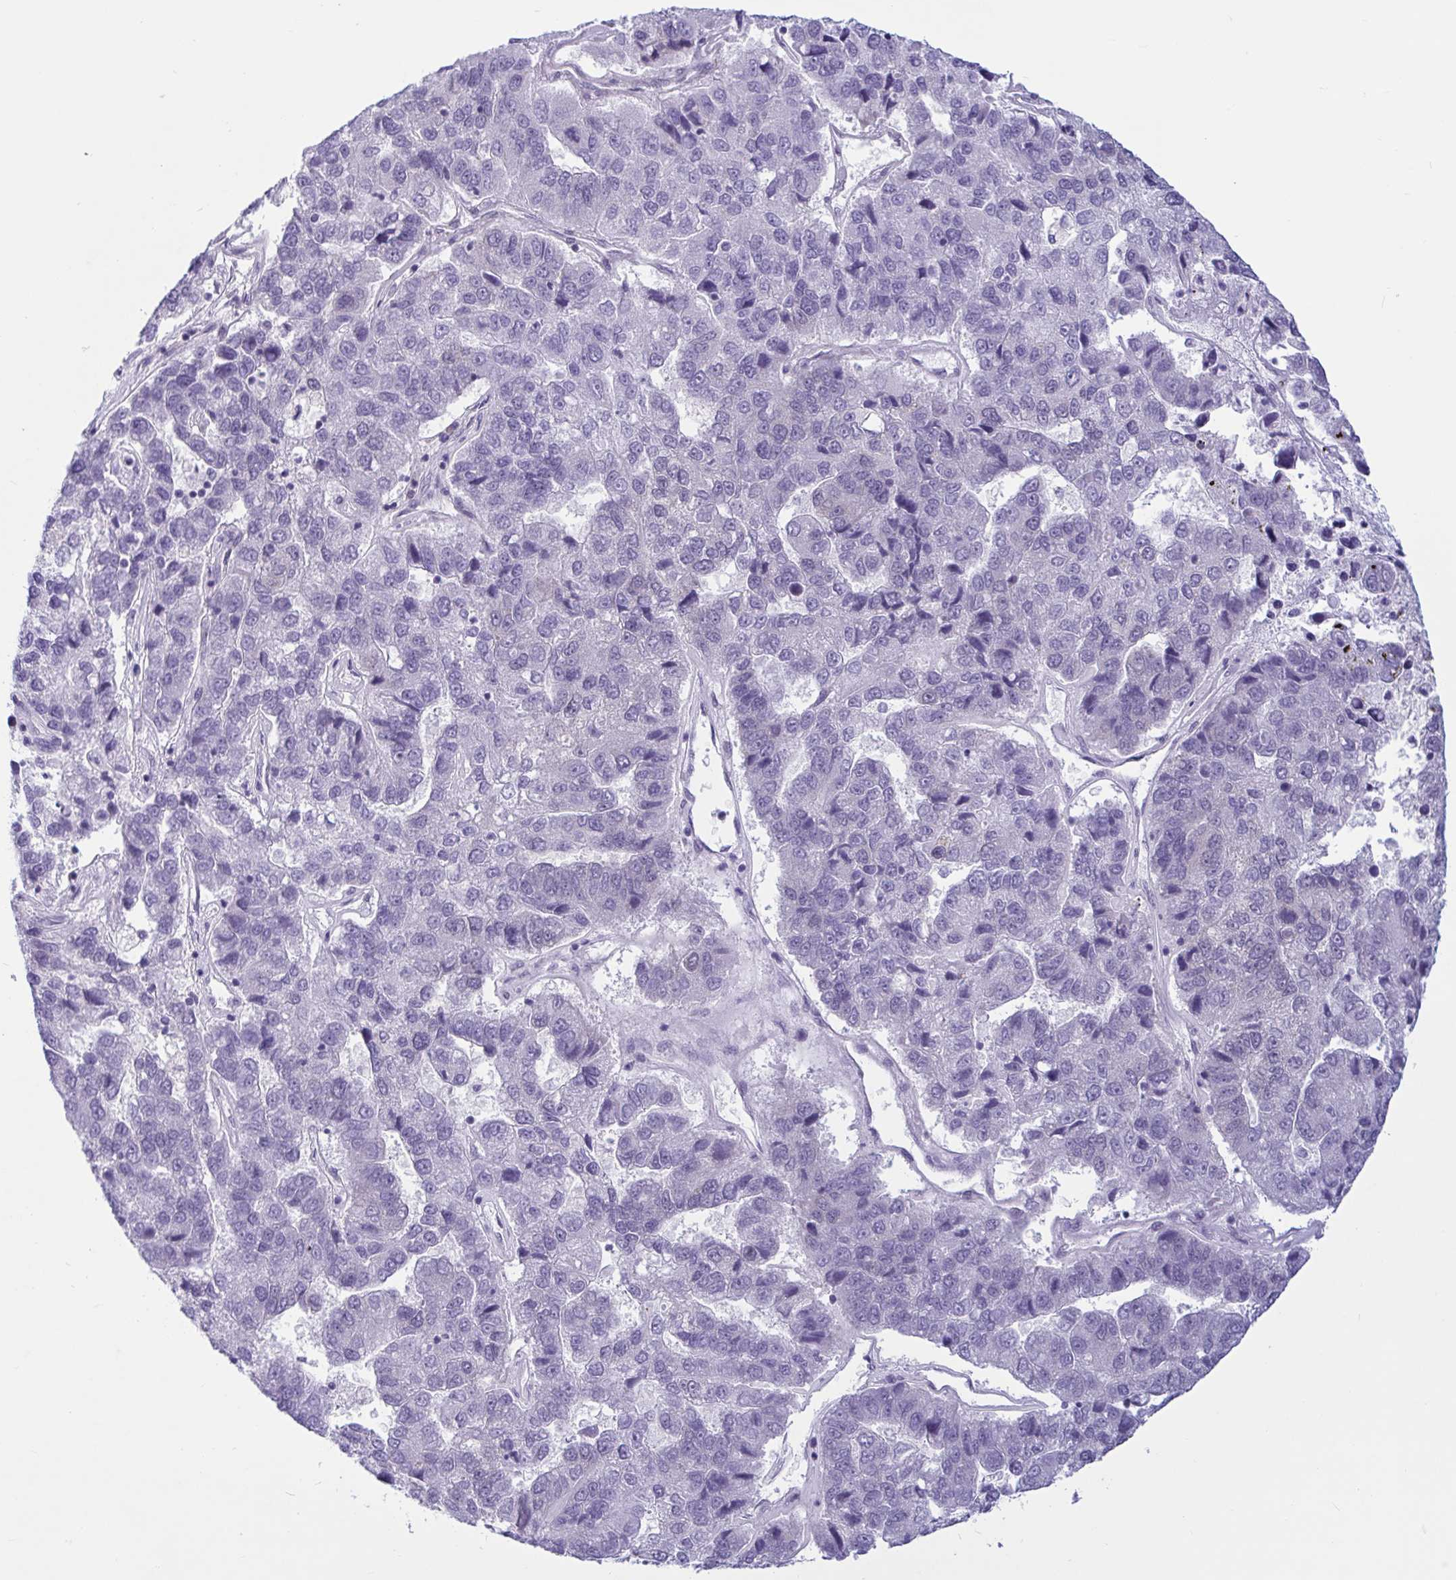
{"staining": {"intensity": "negative", "quantity": "none", "location": "none"}, "tissue": "pancreatic cancer", "cell_type": "Tumor cells", "image_type": "cancer", "snomed": [{"axis": "morphology", "description": "Adenocarcinoma, NOS"}, {"axis": "topography", "description": "Pancreas"}], "caption": "This is an immunohistochemistry histopathology image of human pancreatic cancer (adenocarcinoma). There is no positivity in tumor cells.", "gene": "CAMLG", "patient": {"sex": "female", "age": 61}}